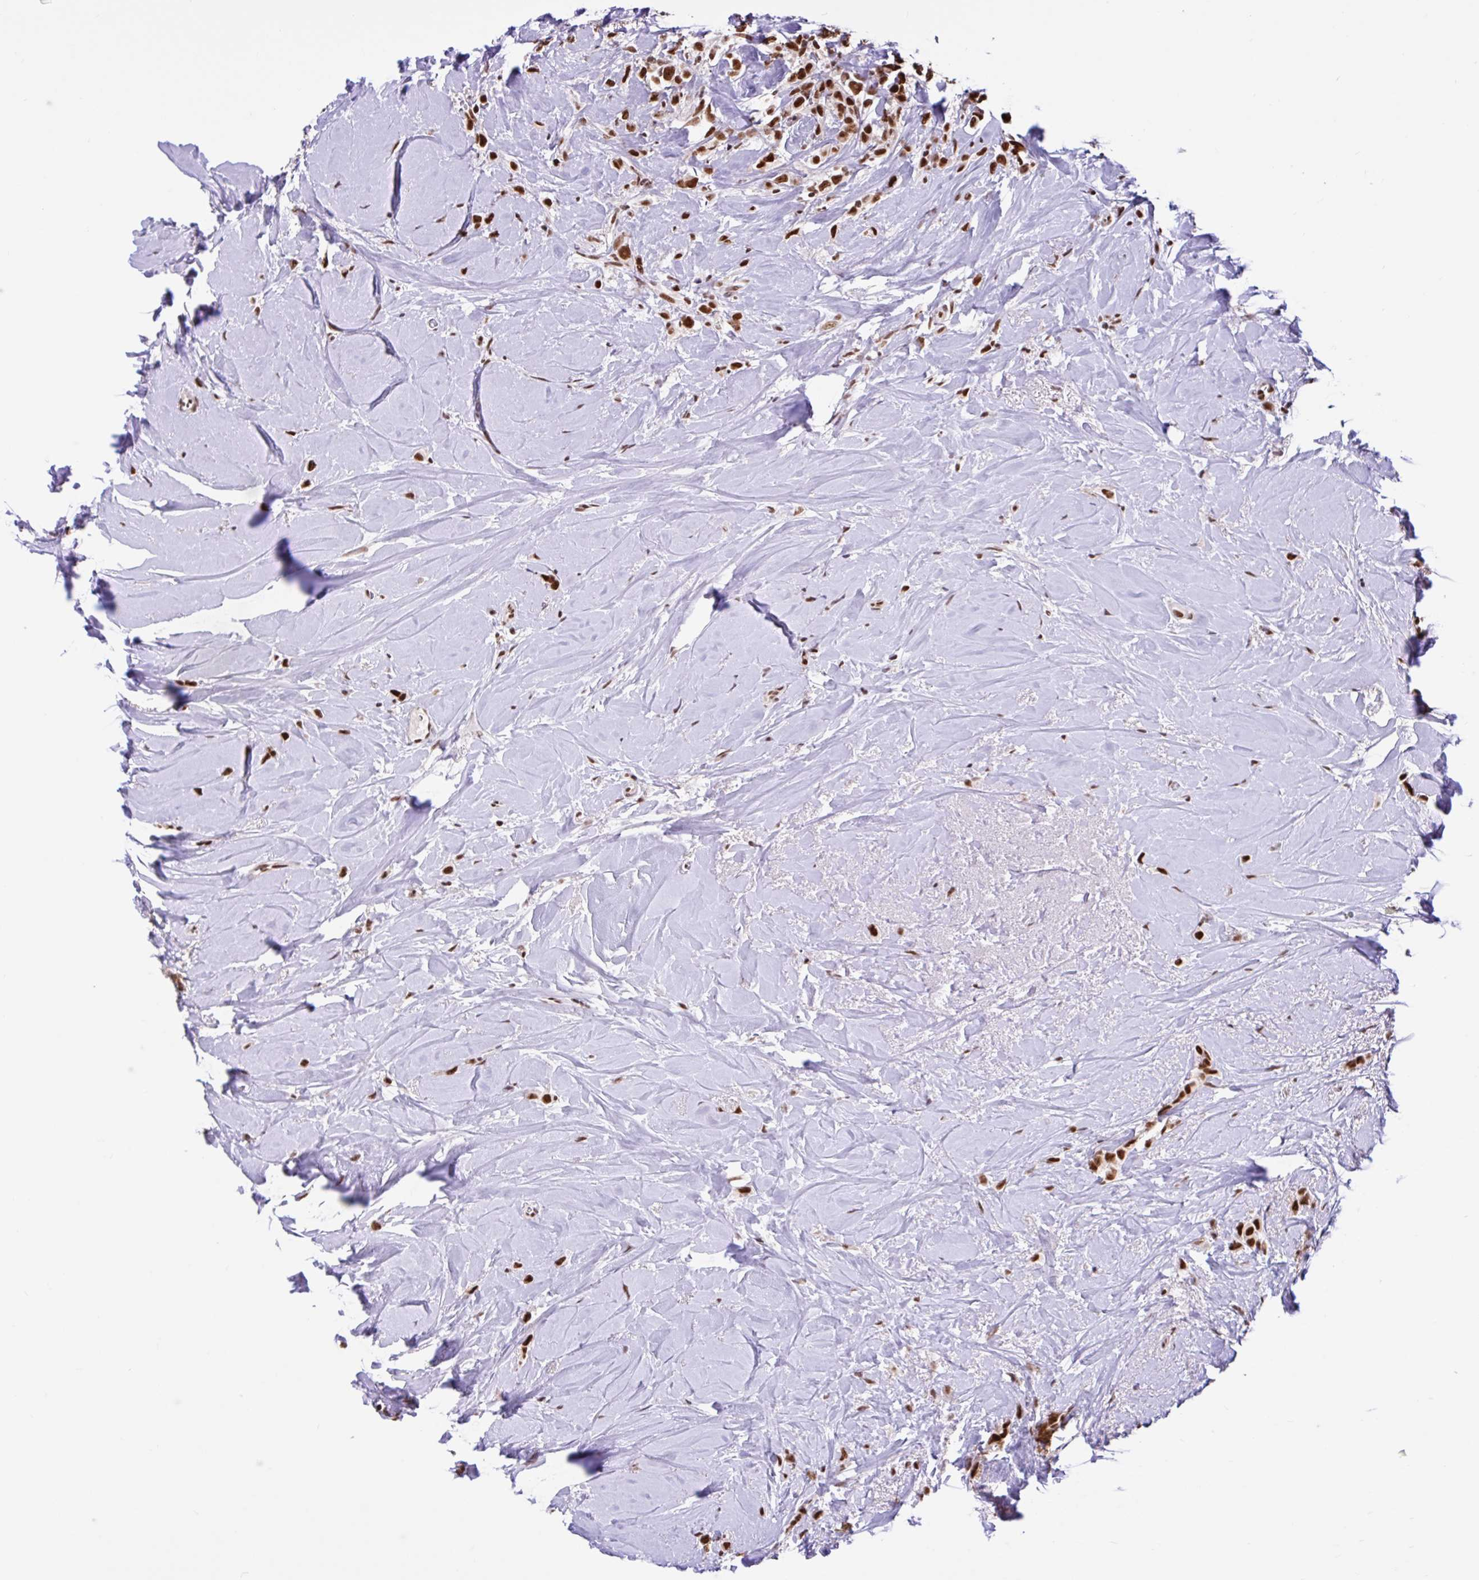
{"staining": {"intensity": "strong", "quantity": ">75%", "location": "nuclear"}, "tissue": "breast cancer", "cell_type": "Tumor cells", "image_type": "cancer", "snomed": [{"axis": "morphology", "description": "Duct carcinoma"}, {"axis": "topography", "description": "Breast"}], "caption": "This histopathology image reveals breast cancer stained with immunohistochemistry to label a protein in brown. The nuclear of tumor cells show strong positivity for the protein. Nuclei are counter-stained blue.", "gene": "CCDC12", "patient": {"sex": "female", "age": 80}}